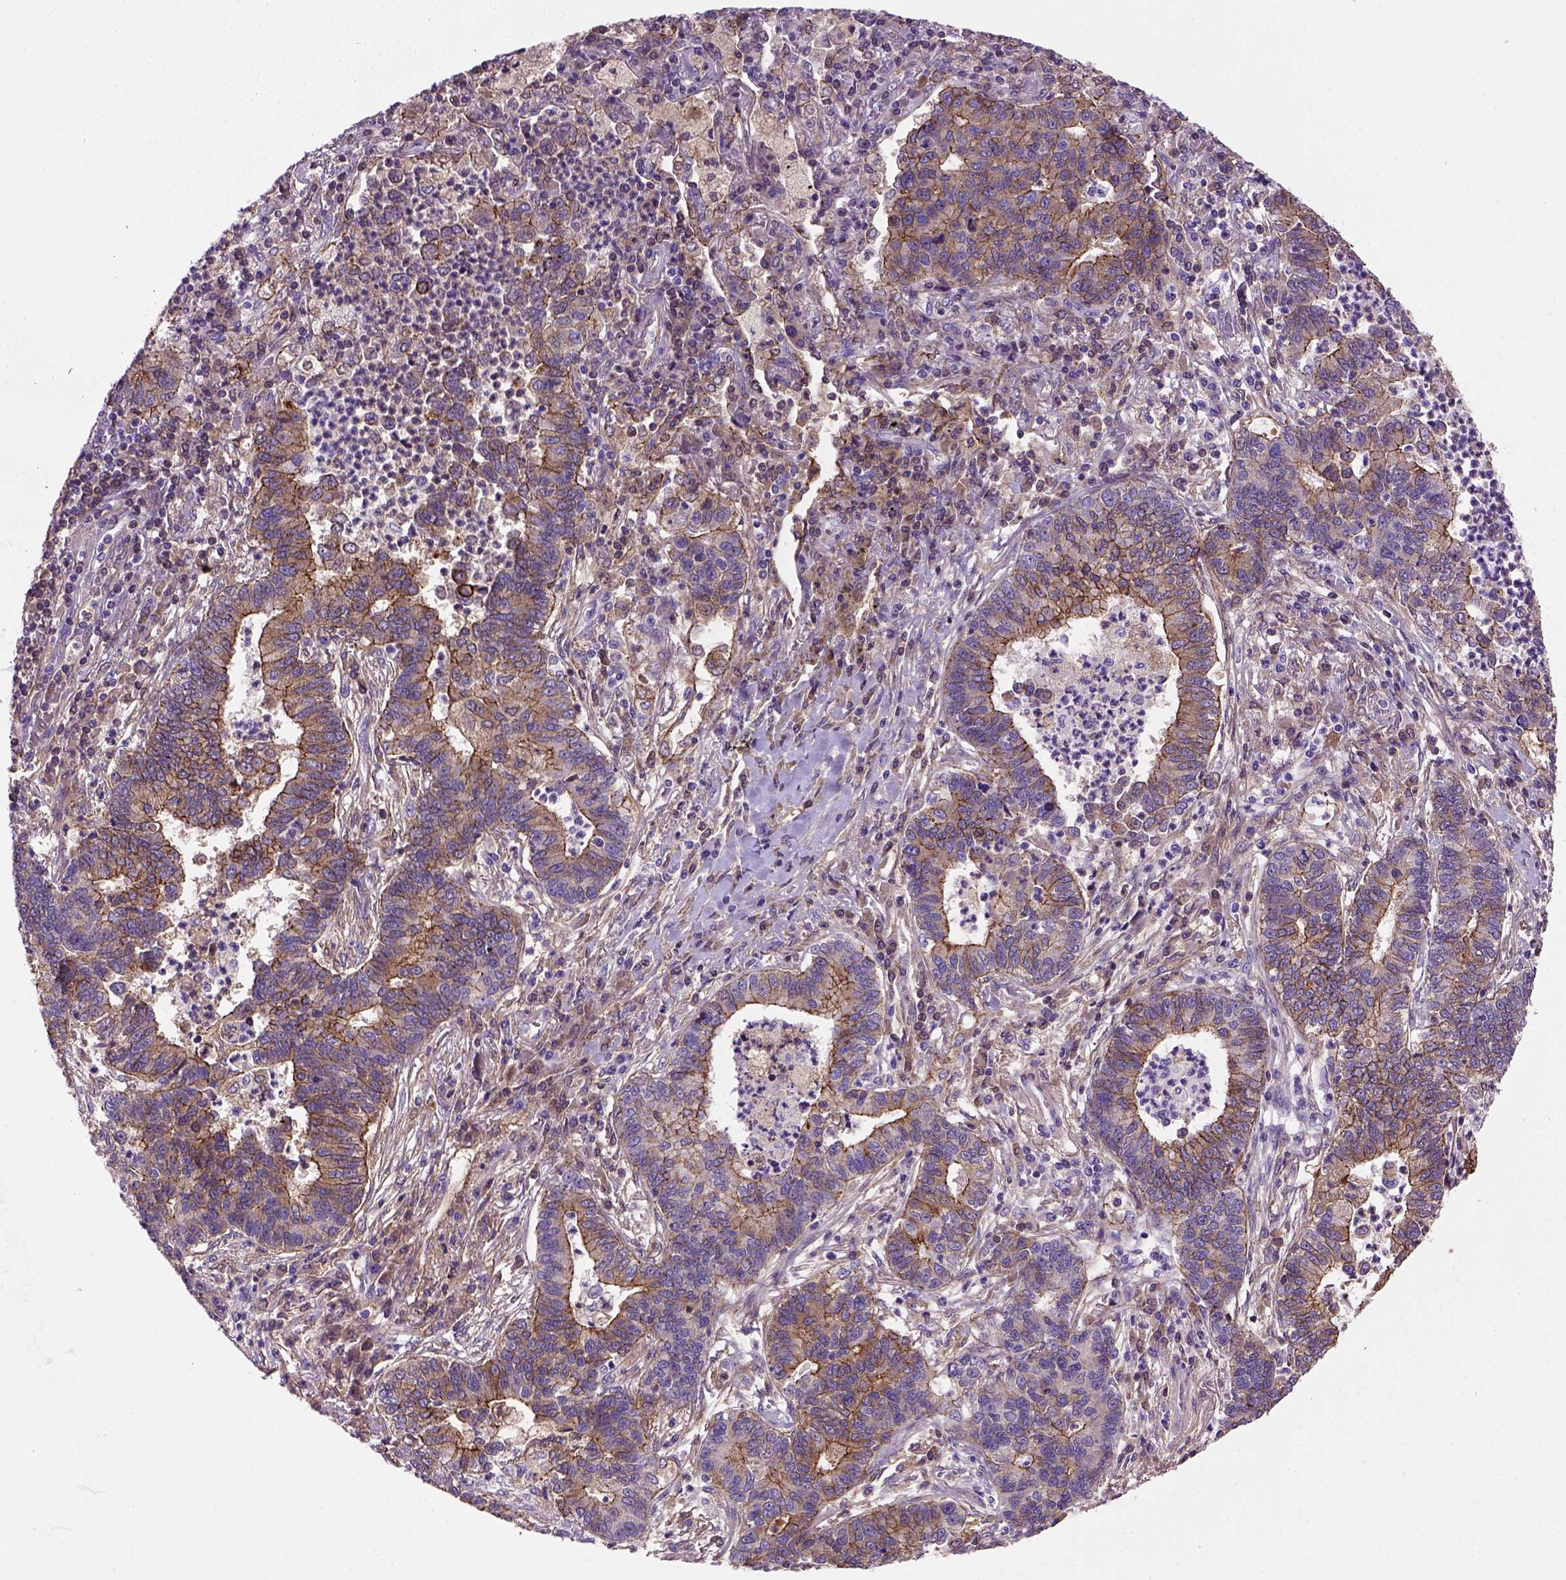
{"staining": {"intensity": "moderate", "quantity": "25%-75%", "location": "cytoplasmic/membranous"}, "tissue": "lung cancer", "cell_type": "Tumor cells", "image_type": "cancer", "snomed": [{"axis": "morphology", "description": "Adenocarcinoma, NOS"}, {"axis": "topography", "description": "Lung"}], "caption": "Immunohistochemistry micrograph of lung adenocarcinoma stained for a protein (brown), which shows medium levels of moderate cytoplasmic/membranous staining in about 25%-75% of tumor cells.", "gene": "CDH1", "patient": {"sex": "female", "age": 57}}